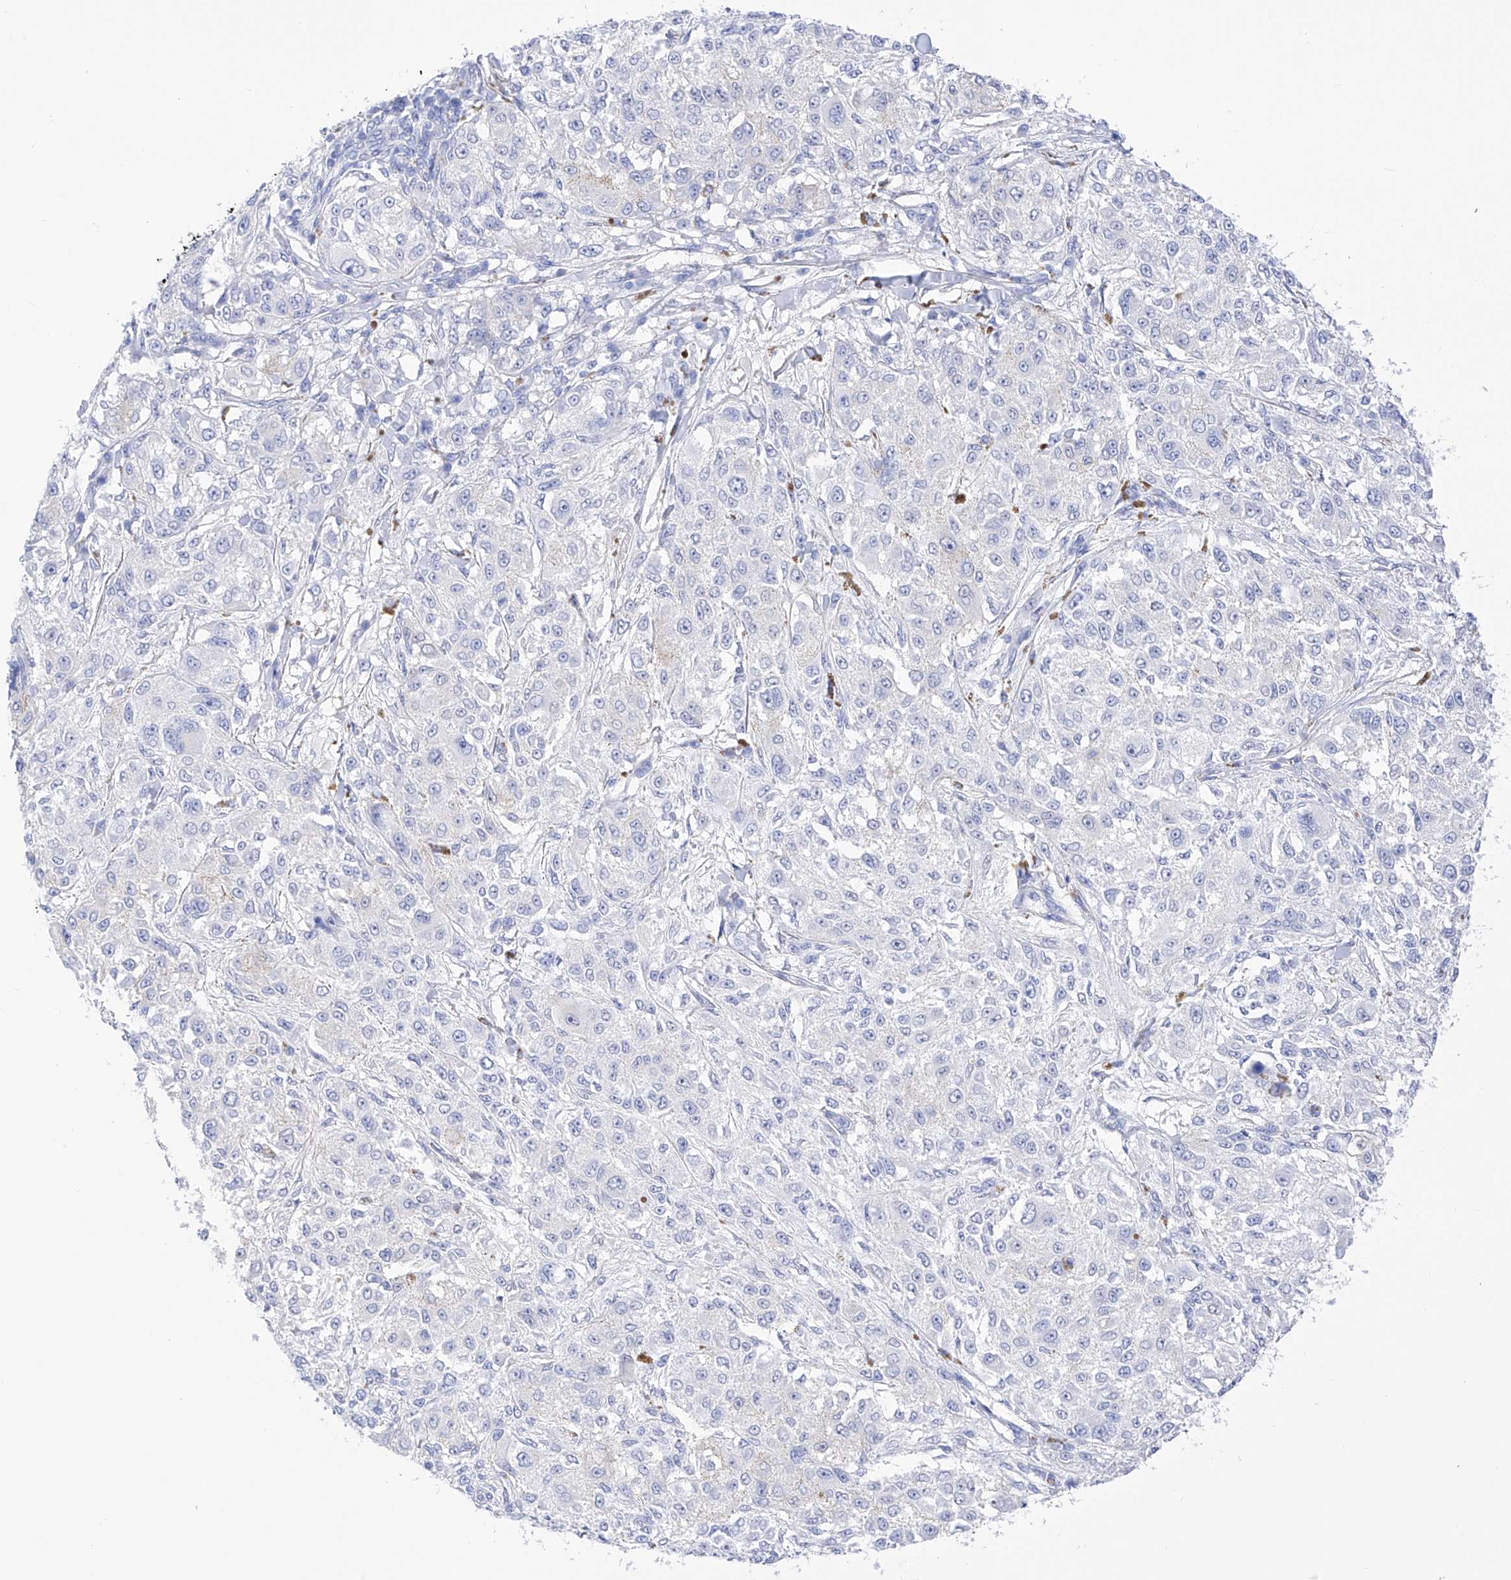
{"staining": {"intensity": "negative", "quantity": "none", "location": "none"}, "tissue": "melanoma", "cell_type": "Tumor cells", "image_type": "cancer", "snomed": [{"axis": "morphology", "description": "Necrosis, NOS"}, {"axis": "morphology", "description": "Malignant melanoma, NOS"}, {"axis": "topography", "description": "Skin"}], "caption": "IHC micrograph of neoplastic tissue: human melanoma stained with DAB reveals no significant protein staining in tumor cells.", "gene": "TRPC7", "patient": {"sex": "female", "age": 87}}